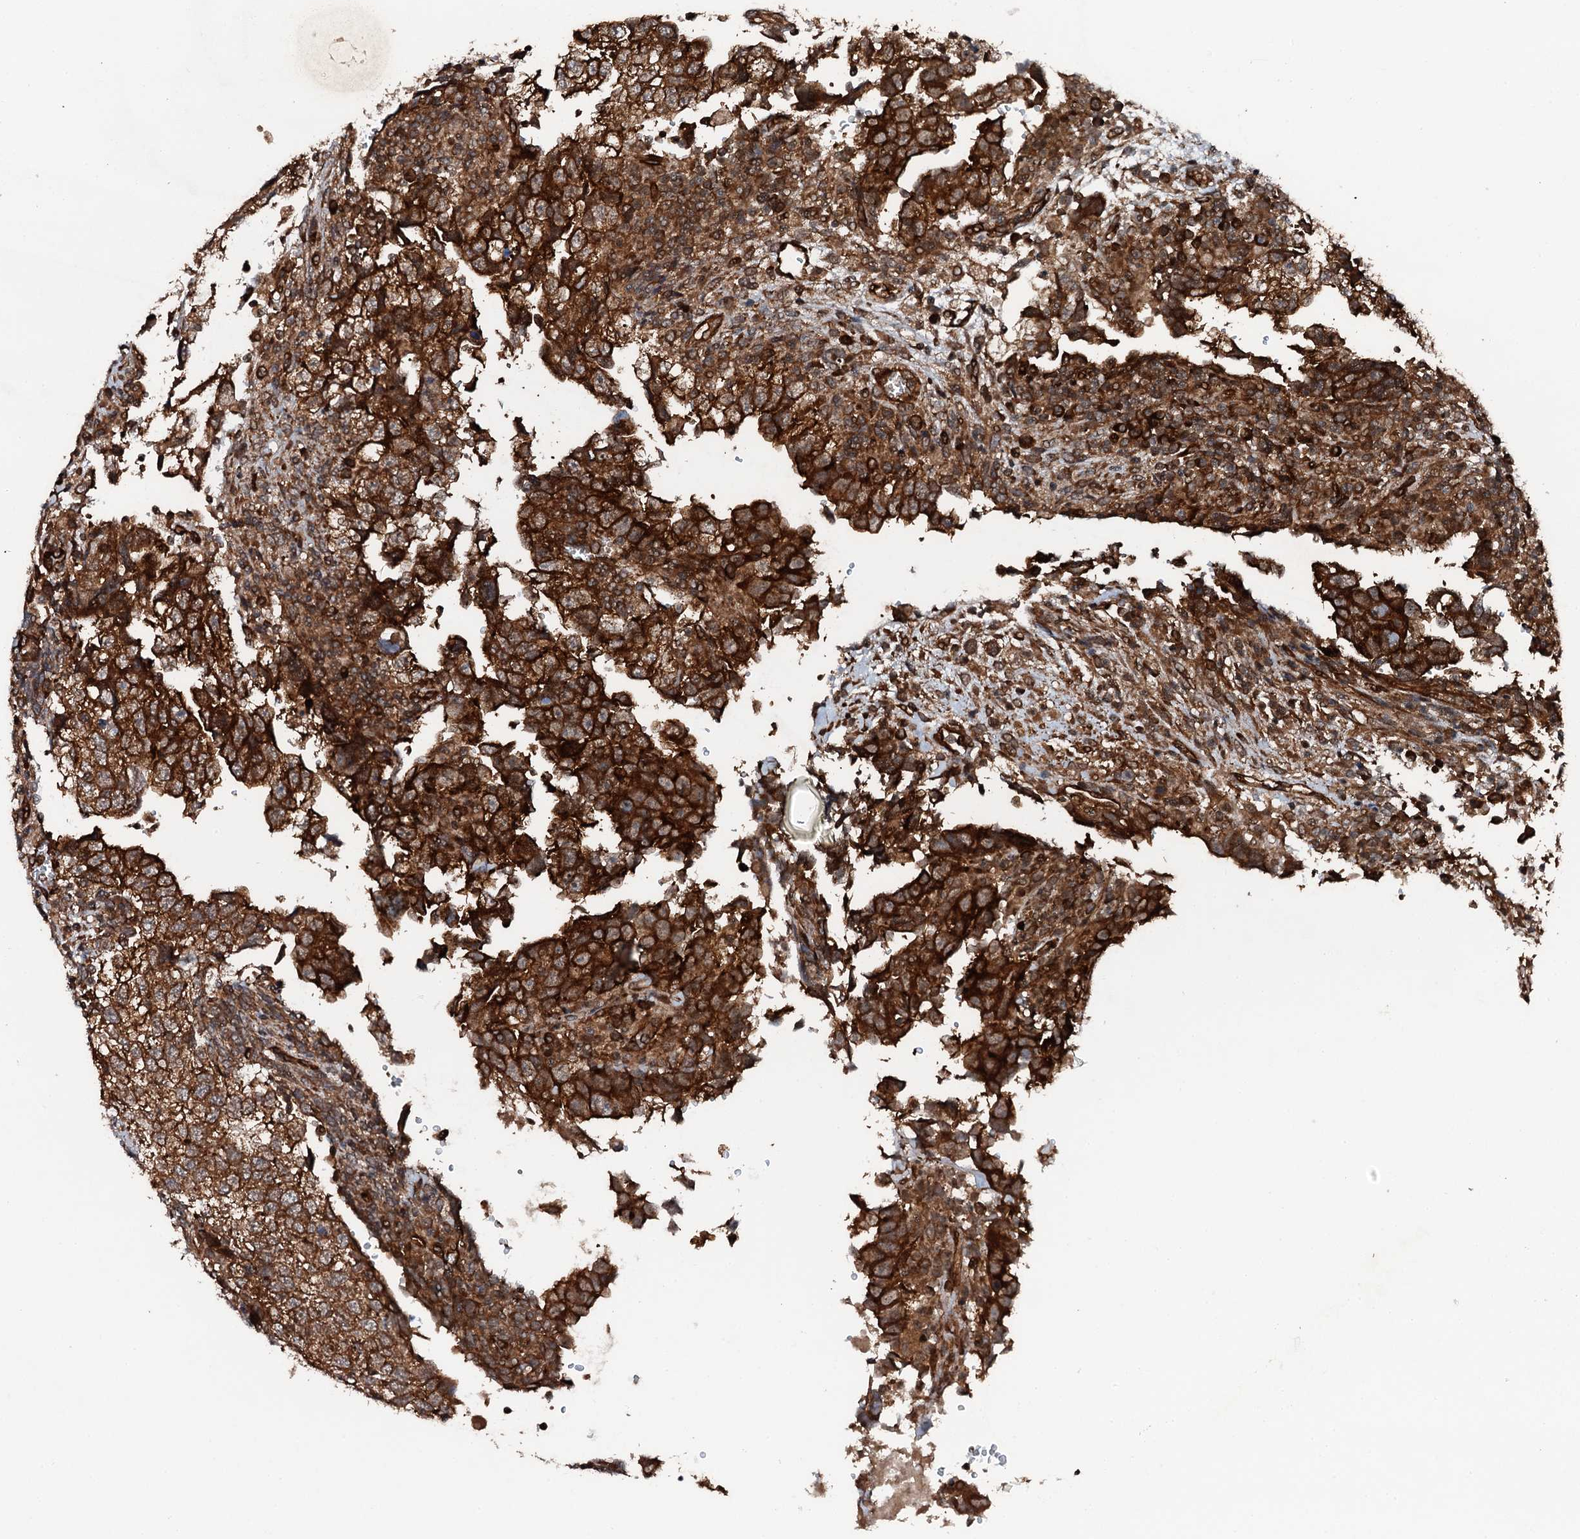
{"staining": {"intensity": "strong", "quantity": ">75%", "location": "cytoplasmic/membranous"}, "tissue": "testis cancer", "cell_type": "Tumor cells", "image_type": "cancer", "snomed": [{"axis": "morphology", "description": "Carcinoma, Embryonal, NOS"}, {"axis": "topography", "description": "Testis"}], "caption": "A high amount of strong cytoplasmic/membranous staining is appreciated in about >75% of tumor cells in testis cancer (embryonal carcinoma) tissue.", "gene": "FLYWCH1", "patient": {"sex": "male", "age": 37}}